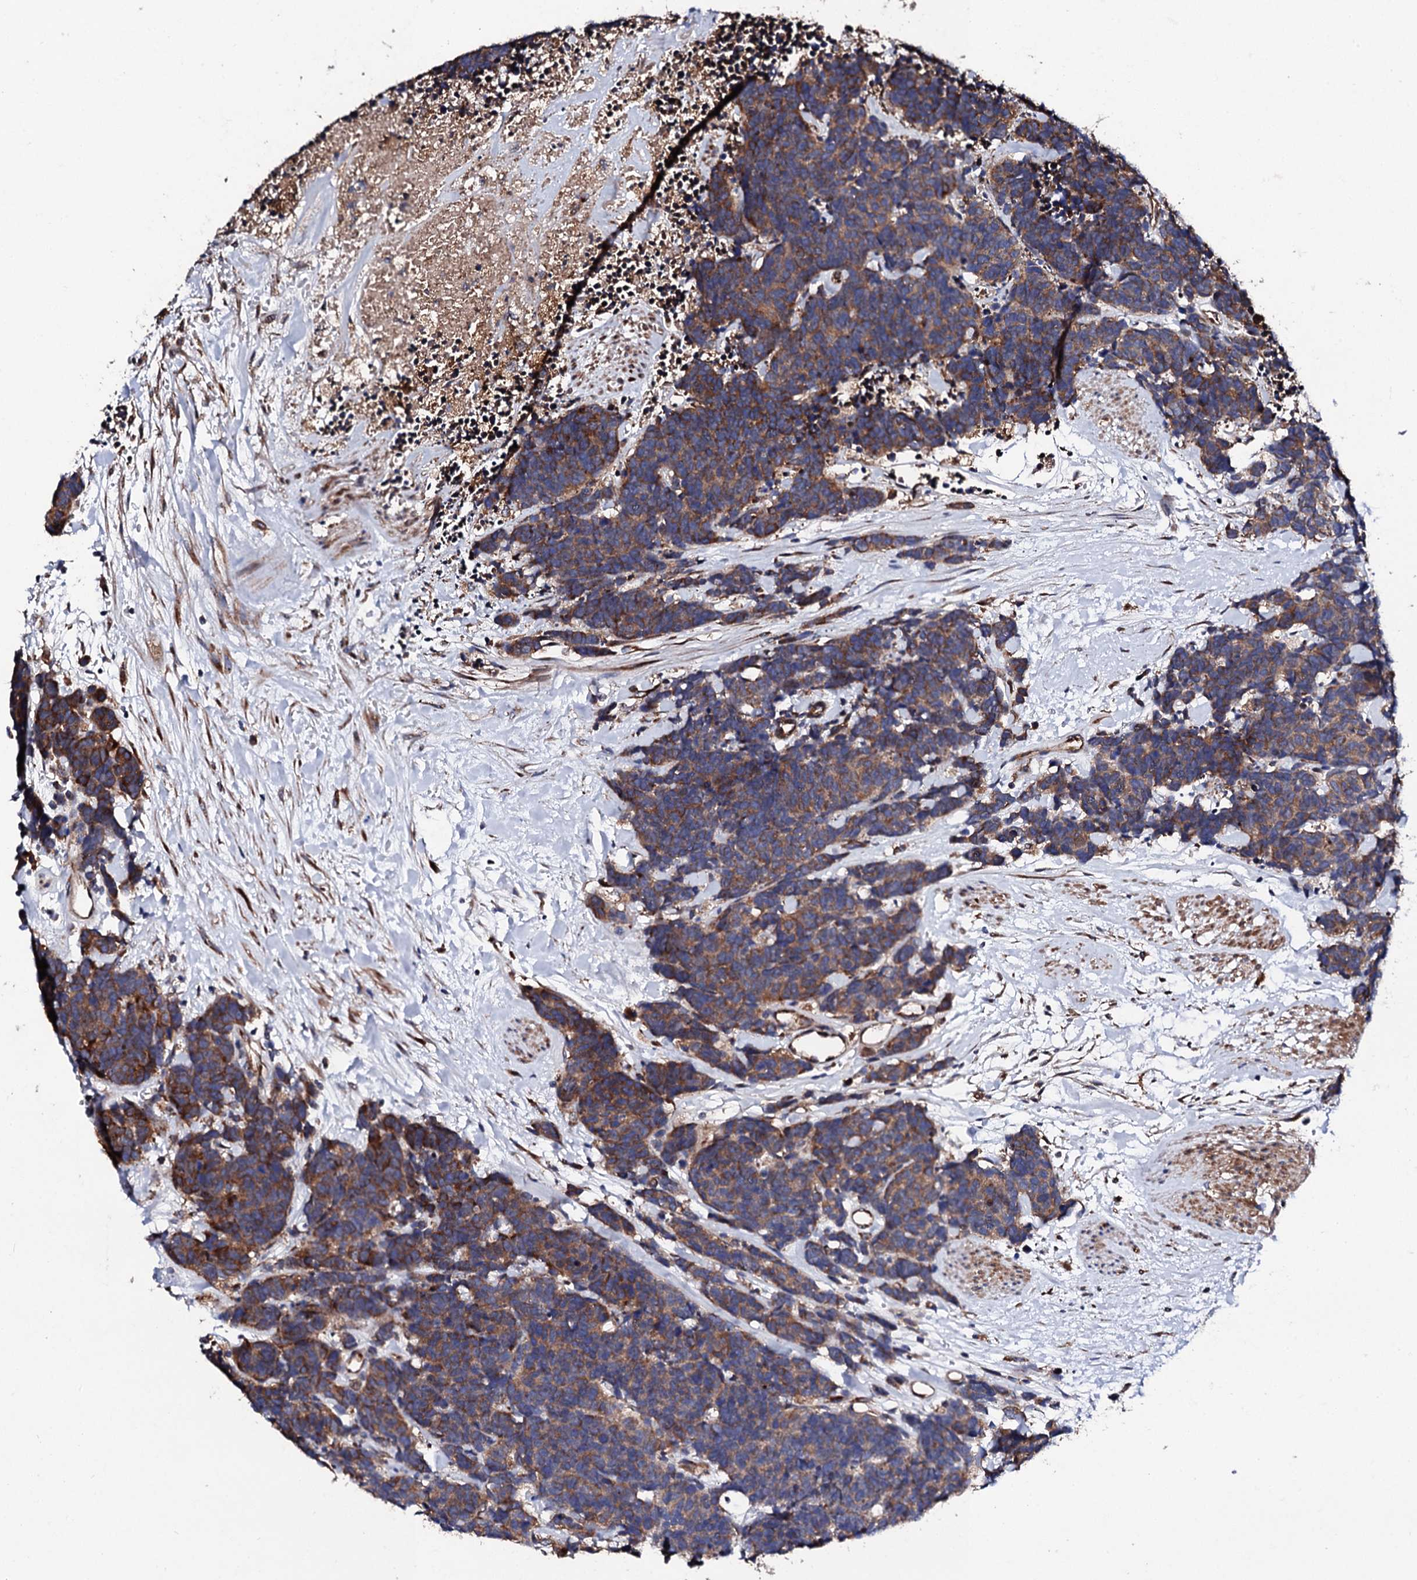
{"staining": {"intensity": "moderate", "quantity": ">75%", "location": "cytoplasmic/membranous"}, "tissue": "carcinoid", "cell_type": "Tumor cells", "image_type": "cancer", "snomed": [{"axis": "morphology", "description": "Carcinoma, NOS"}, {"axis": "morphology", "description": "Carcinoid, malignant, NOS"}, {"axis": "topography", "description": "Urinary bladder"}], "caption": "Protein analysis of malignant carcinoid tissue displays moderate cytoplasmic/membranous expression in approximately >75% of tumor cells.", "gene": "LIPT2", "patient": {"sex": "male", "age": 57}}